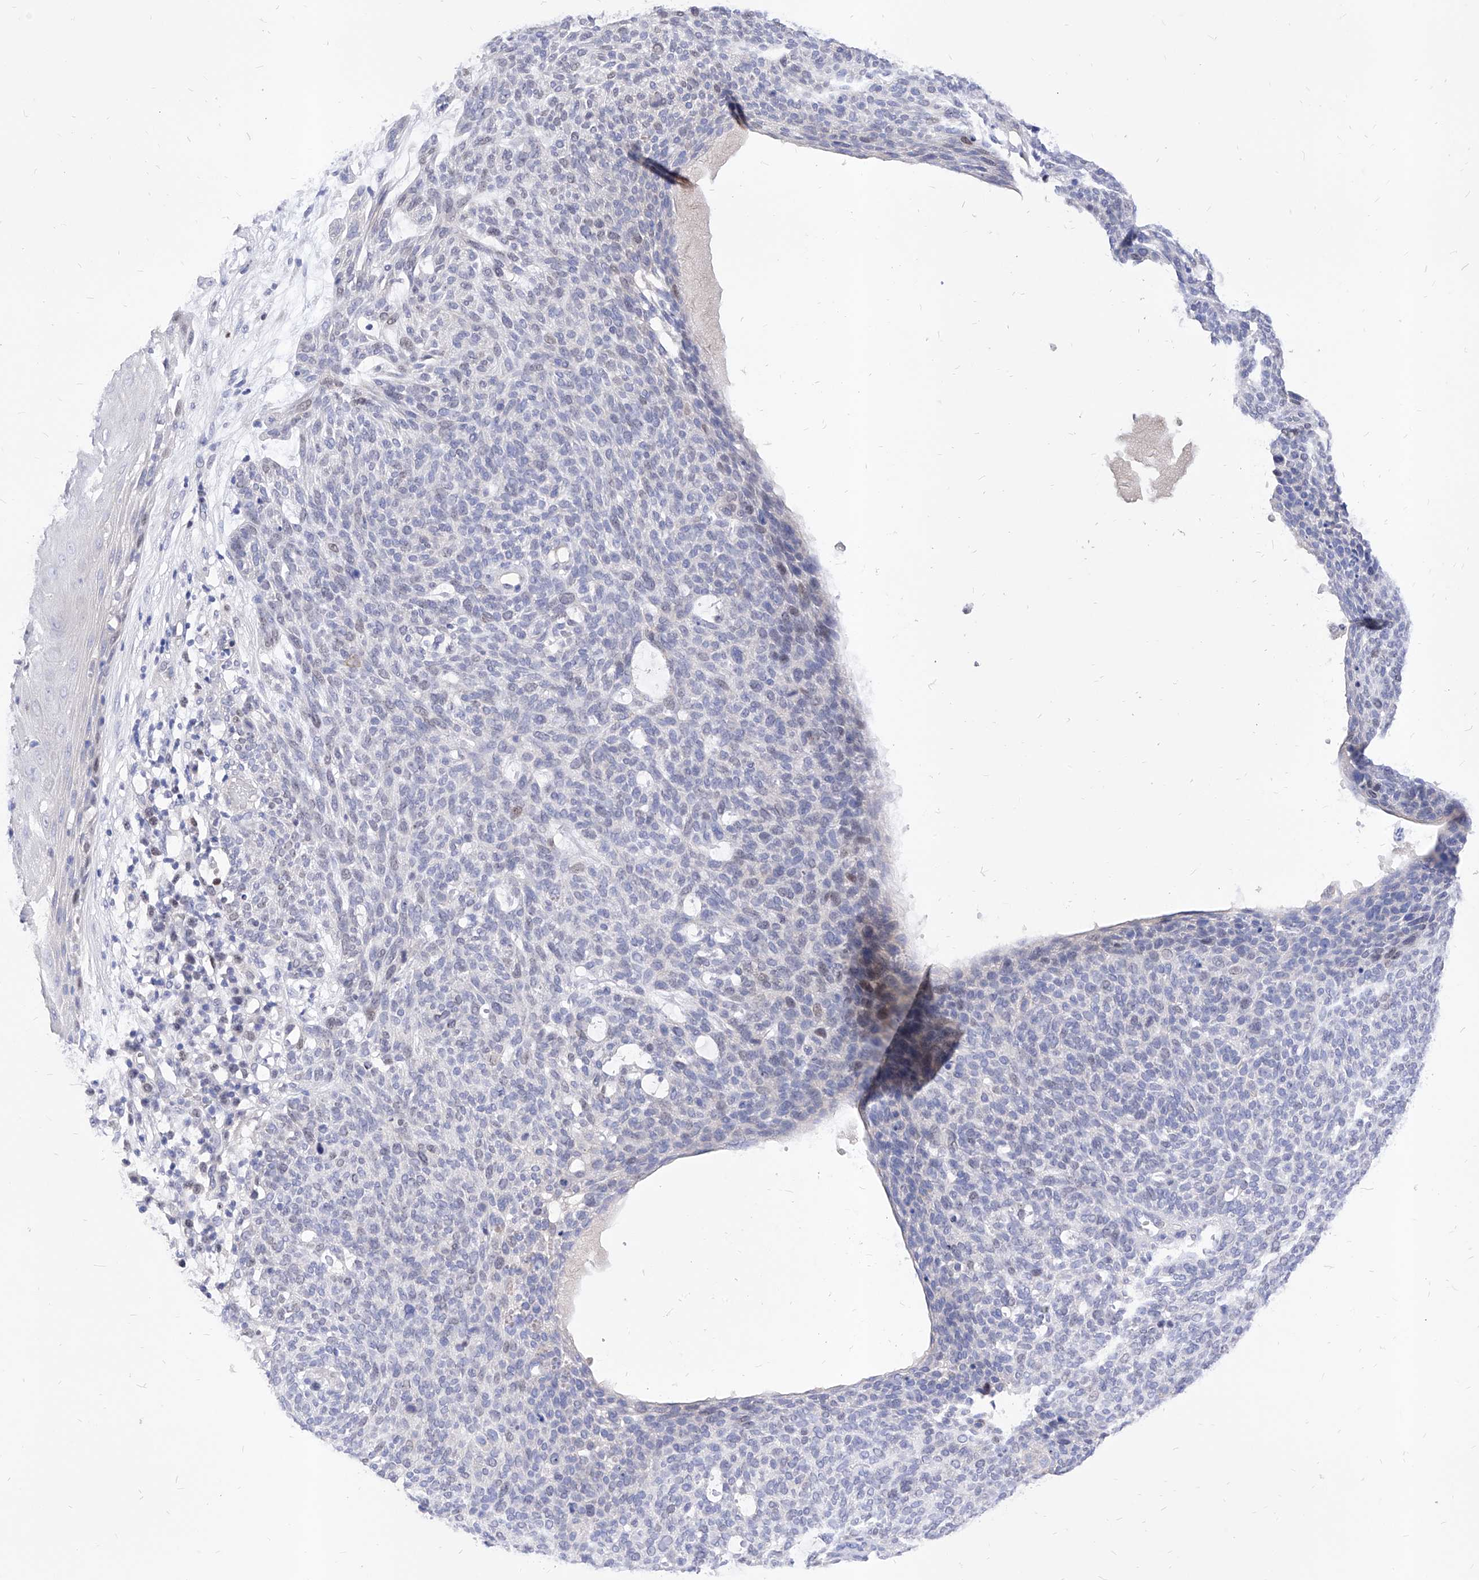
{"staining": {"intensity": "negative", "quantity": "none", "location": "none"}, "tissue": "skin cancer", "cell_type": "Tumor cells", "image_type": "cancer", "snomed": [{"axis": "morphology", "description": "Squamous cell carcinoma, NOS"}, {"axis": "topography", "description": "Skin"}], "caption": "DAB immunohistochemical staining of human squamous cell carcinoma (skin) displays no significant positivity in tumor cells.", "gene": "VAX1", "patient": {"sex": "female", "age": 90}}